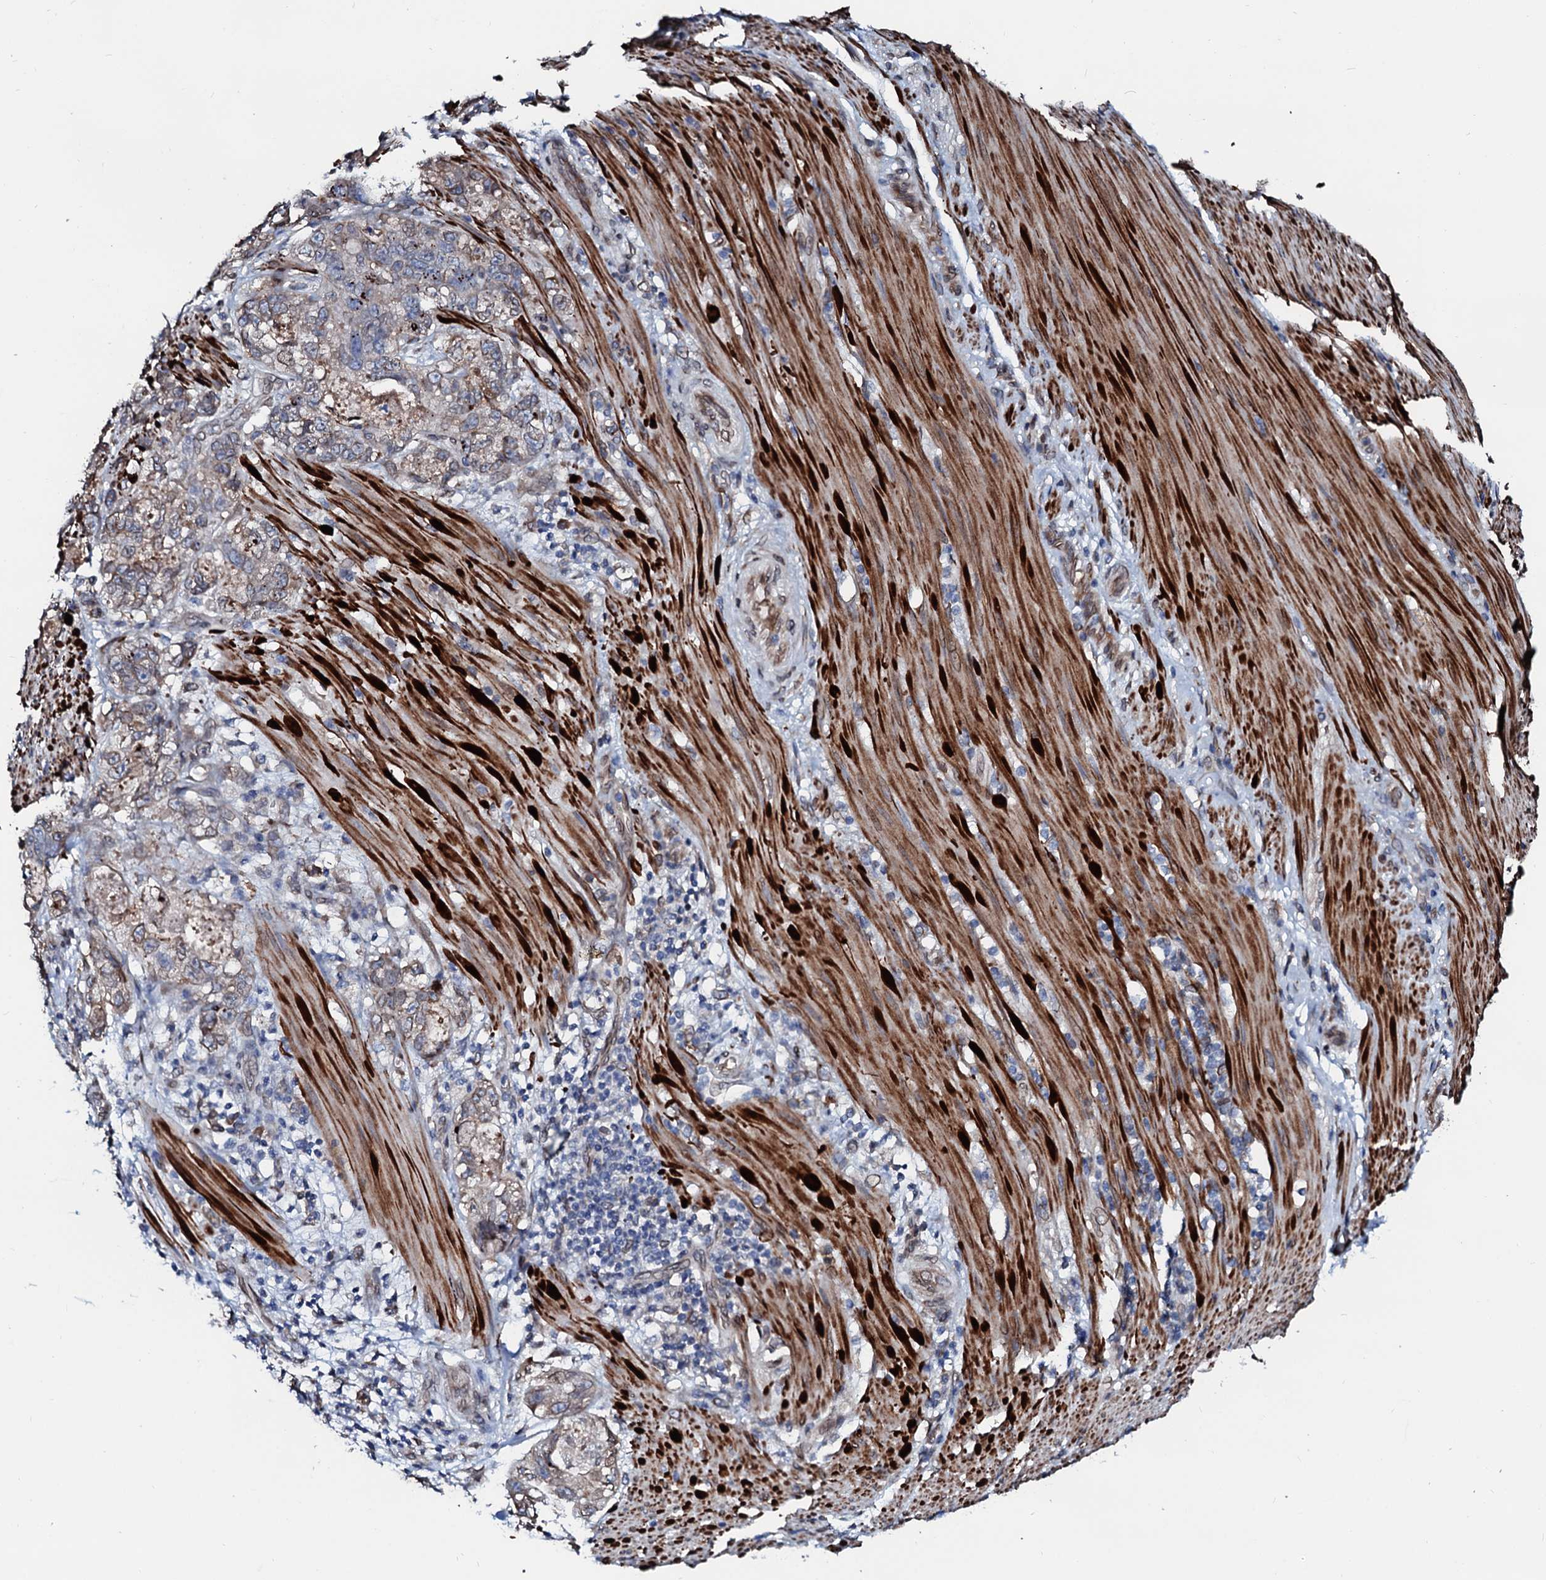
{"staining": {"intensity": "negative", "quantity": "none", "location": "none"}, "tissue": "stomach cancer", "cell_type": "Tumor cells", "image_type": "cancer", "snomed": [{"axis": "morphology", "description": "Normal tissue, NOS"}, {"axis": "morphology", "description": "Adenocarcinoma, NOS"}, {"axis": "topography", "description": "Stomach"}], "caption": "Immunohistochemical staining of stomach cancer reveals no significant positivity in tumor cells.", "gene": "NRP2", "patient": {"sex": "female", "age": 89}}